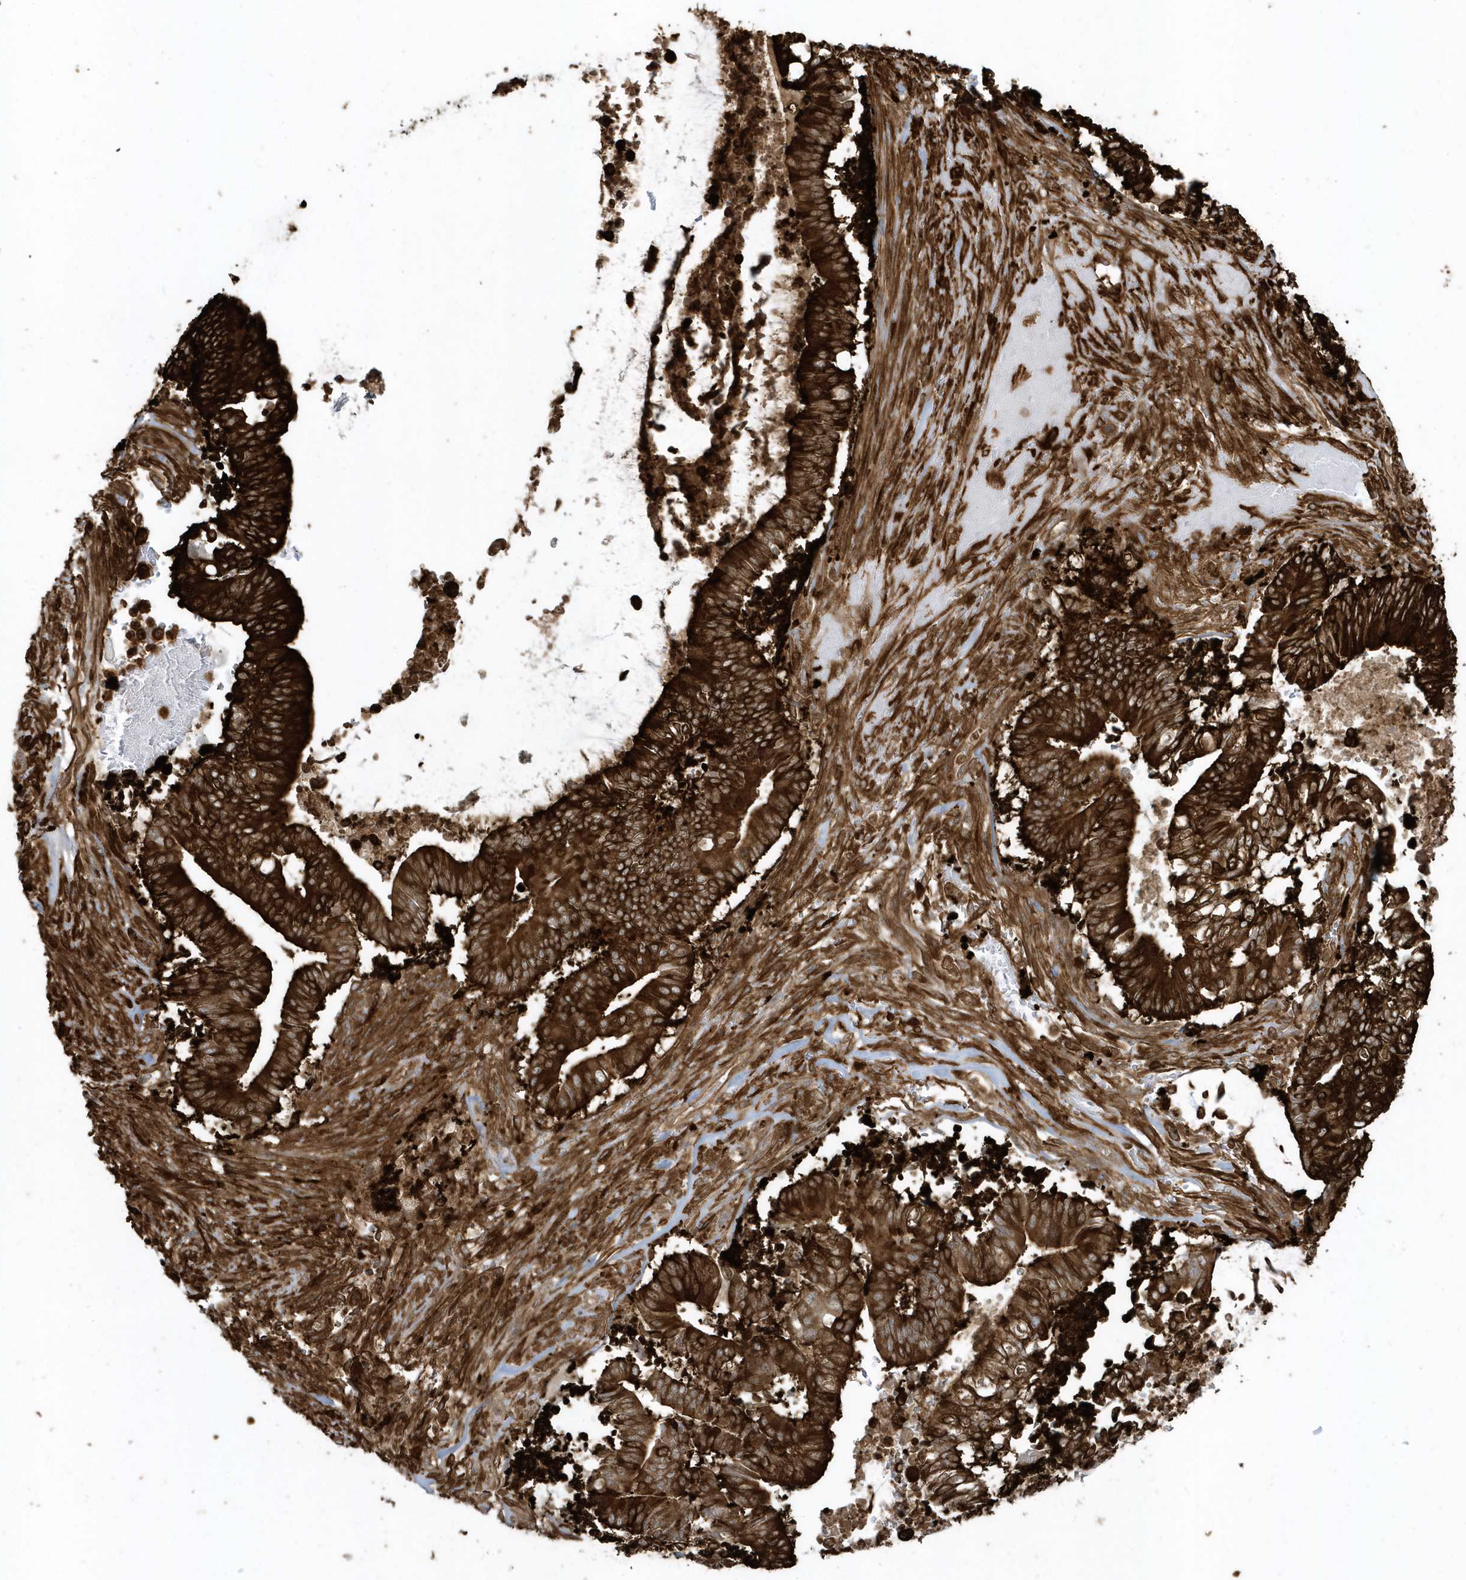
{"staining": {"intensity": "strong", "quantity": ">75%", "location": "cytoplasmic/membranous"}, "tissue": "pancreatic cancer", "cell_type": "Tumor cells", "image_type": "cancer", "snomed": [{"axis": "morphology", "description": "Adenocarcinoma, NOS"}, {"axis": "topography", "description": "Pancreas"}], "caption": "Protein staining of pancreatic cancer tissue reveals strong cytoplasmic/membranous positivity in approximately >75% of tumor cells.", "gene": "CLCN6", "patient": {"sex": "male", "age": 68}}